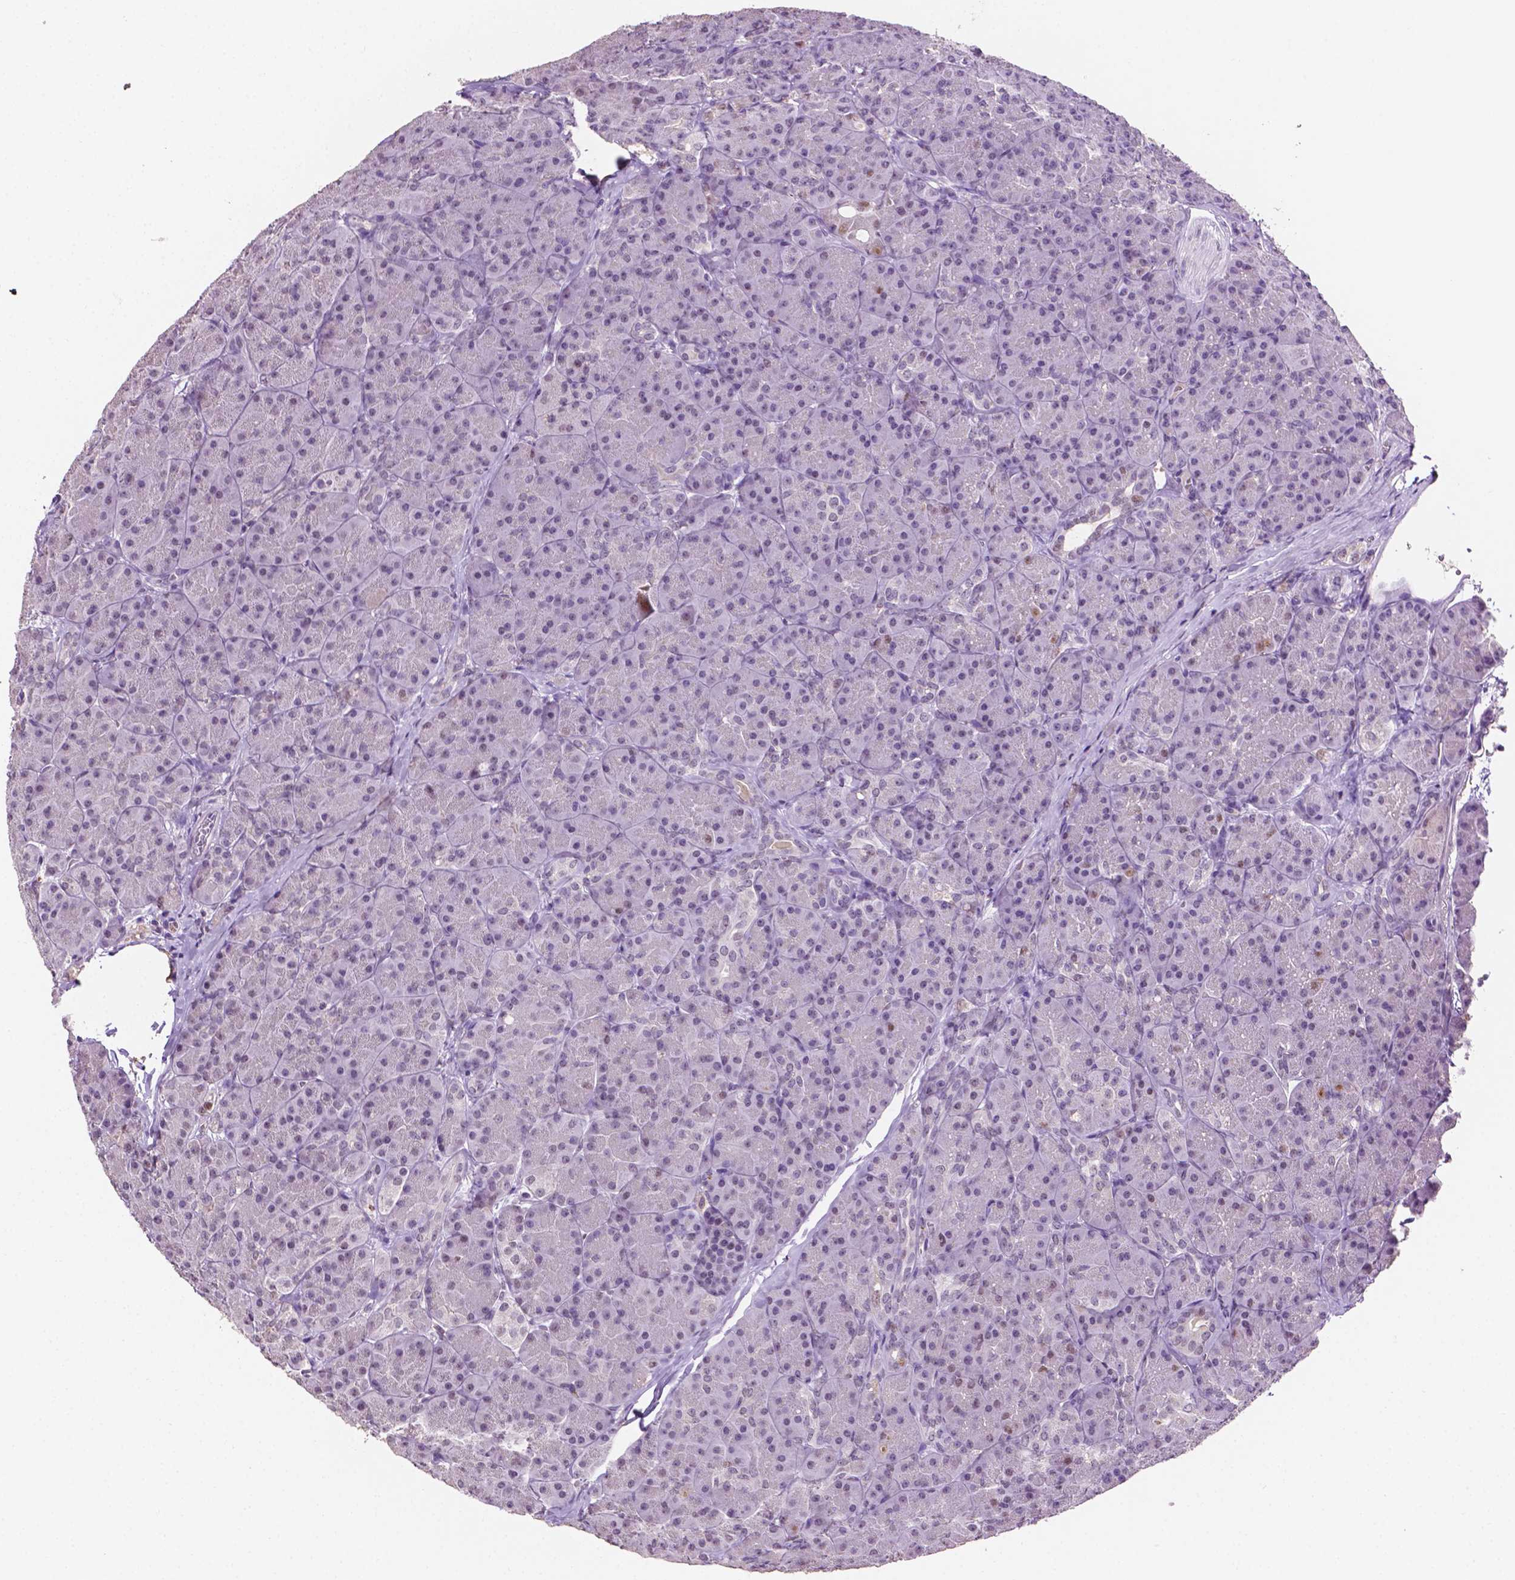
{"staining": {"intensity": "moderate", "quantity": "25%-75%", "location": "nuclear"}, "tissue": "pancreas", "cell_type": "Exocrine glandular cells", "image_type": "normal", "snomed": [{"axis": "morphology", "description": "Normal tissue, NOS"}, {"axis": "topography", "description": "Pancreas"}], "caption": "Protein staining of benign pancreas shows moderate nuclear staining in about 25%-75% of exocrine glandular cells.", "gene": "PTPN6", "patient": {"sex": "male", "age": 57}}